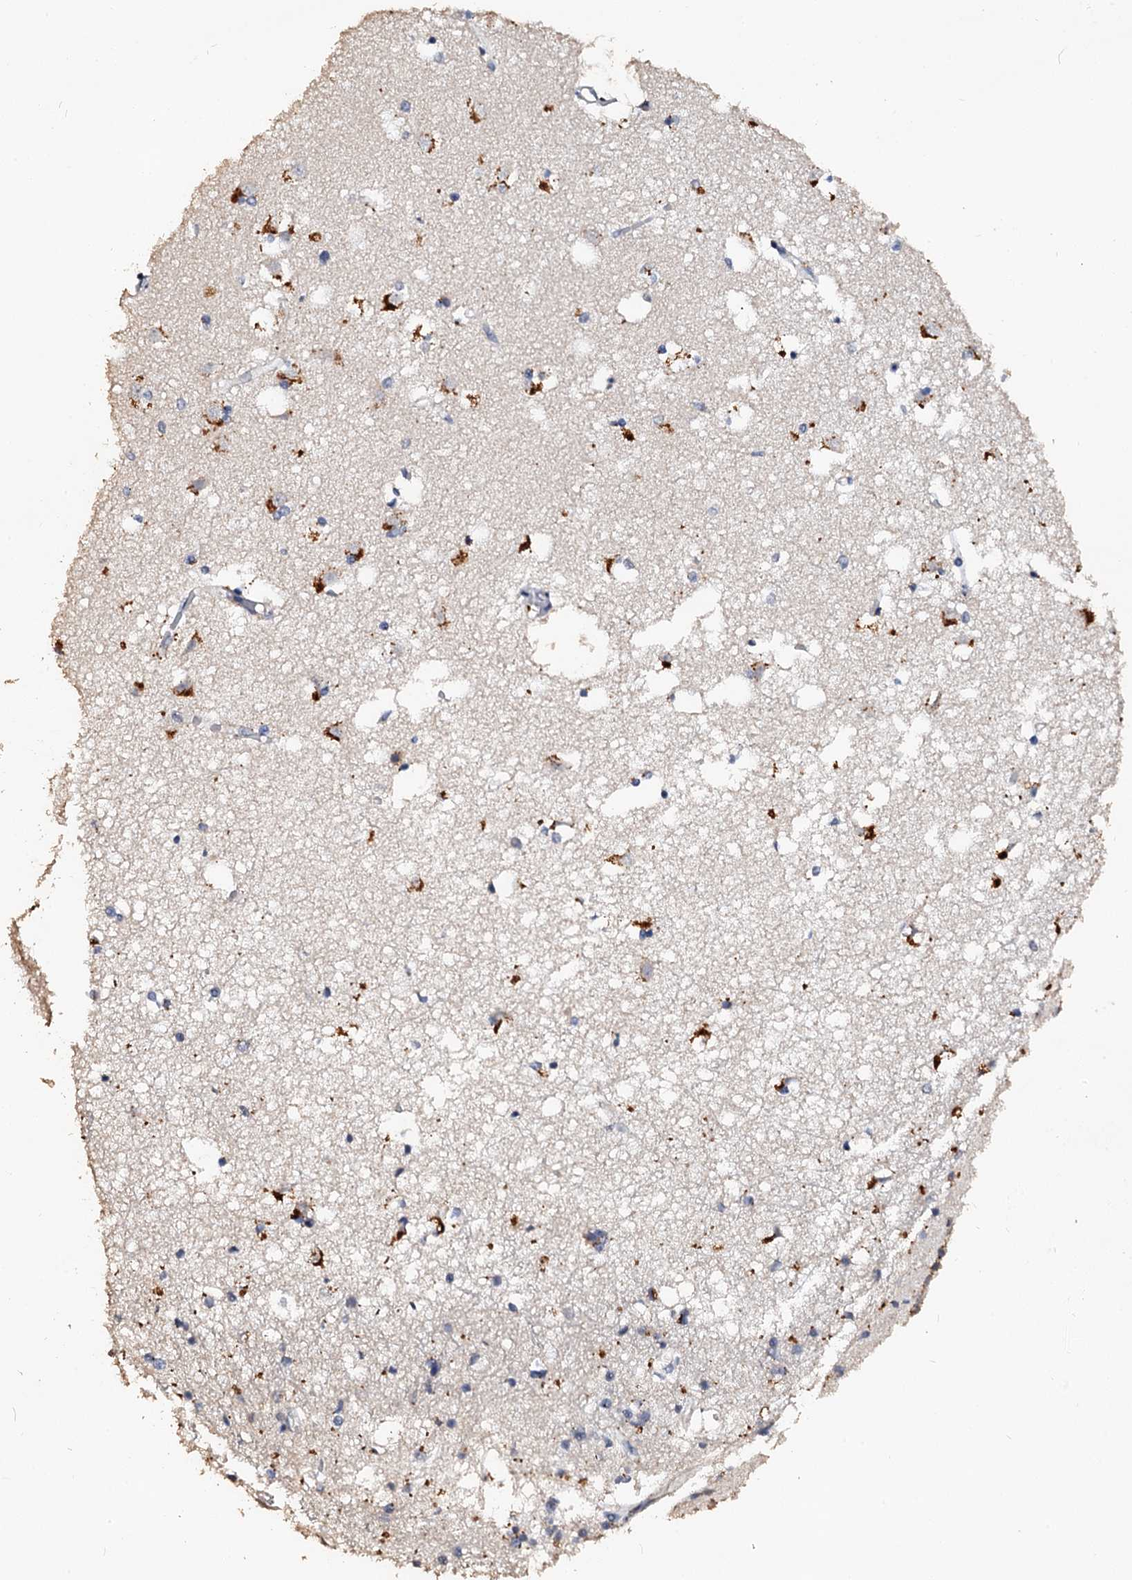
{"staining": {"intensity": "strong", "quantity": "<25%", "location": "cytoplasmic/membranous"}, "tissue": "caudate", "cell_type": "Glial cells", "image_type": "normal", "snomed": [{"axis": "morphology", "description": "Normal tissue, NOS"}, {"axis": "topography", "description": "Lateral ventricle wall"}], "caption": "IHC histopathology image of normal caudate: human caudate stained using IHC shows medium levels of strong protein expression localized specifically in the cytoplasmic/membranous of glial cells, appearing as a cytoplasmic/membranous brown color.", "gene": "VPS36", "patient": {"sex": "male", "age": 45}}